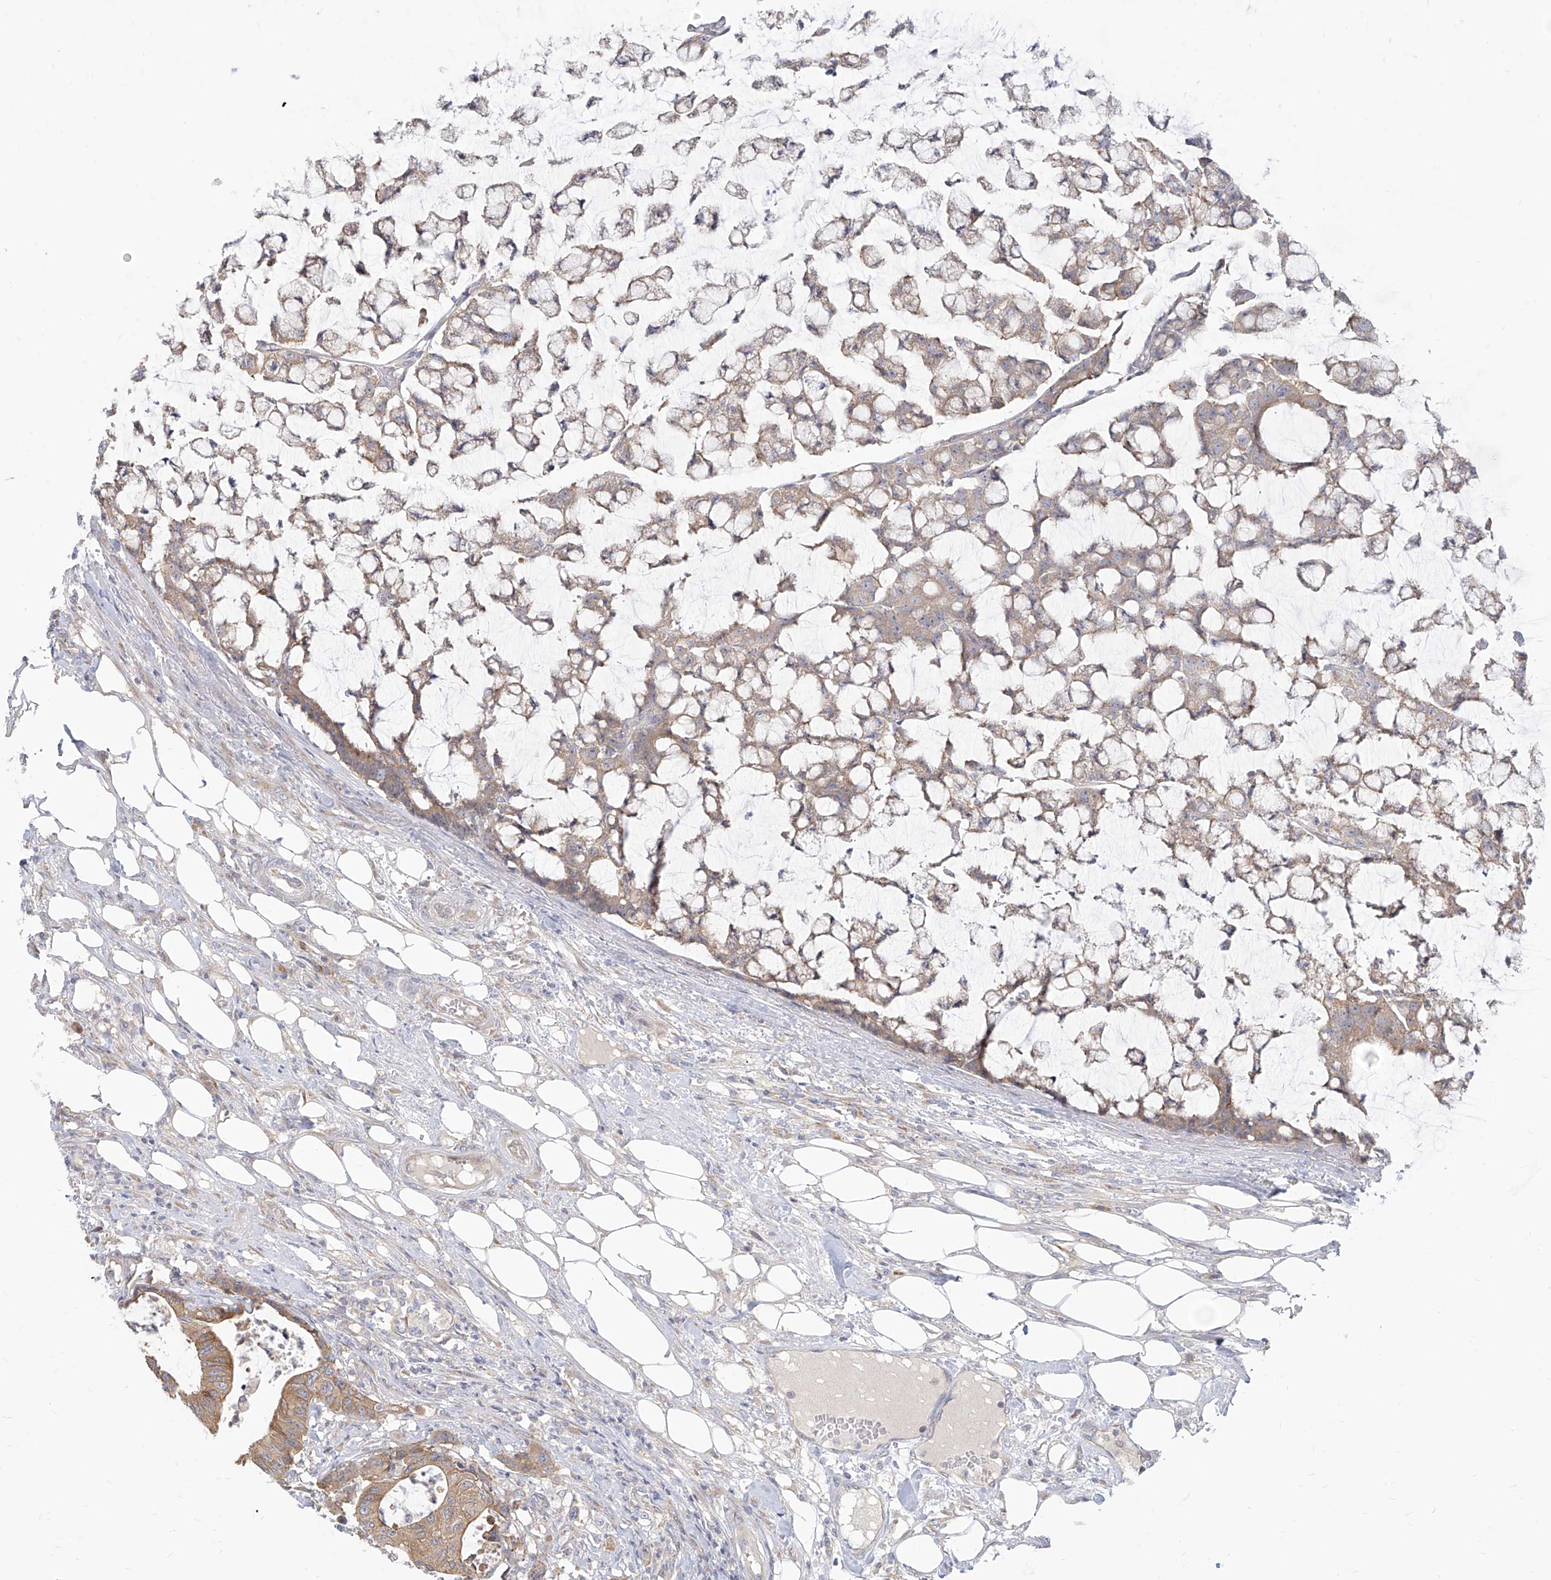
{"staining": {"intensity": "weak", "quantity": "25%-75%", "location": "cytoplasmic/membranous"}, "tissue": "colorectal cancer", "cell_type": "Tumor cells", "image_type": "cancer", "snomed": [{"axis": "morphology", "description": "Adenocarcinoma, NOS"}, {"axis": "topography", "description": "Colon"}], "caption": "A low amount of weak cytoplasmic/membranous staining is present in about 25%-75% of tumor cells in colorectal cancer (adenocarcinoma) tissue. (DAB (3,3'-diaminobenzidine) IHC with brightfield microscopy, high magnification).", "gene": "FAM83B", "patient": {"sex": "female", "age": 84}}